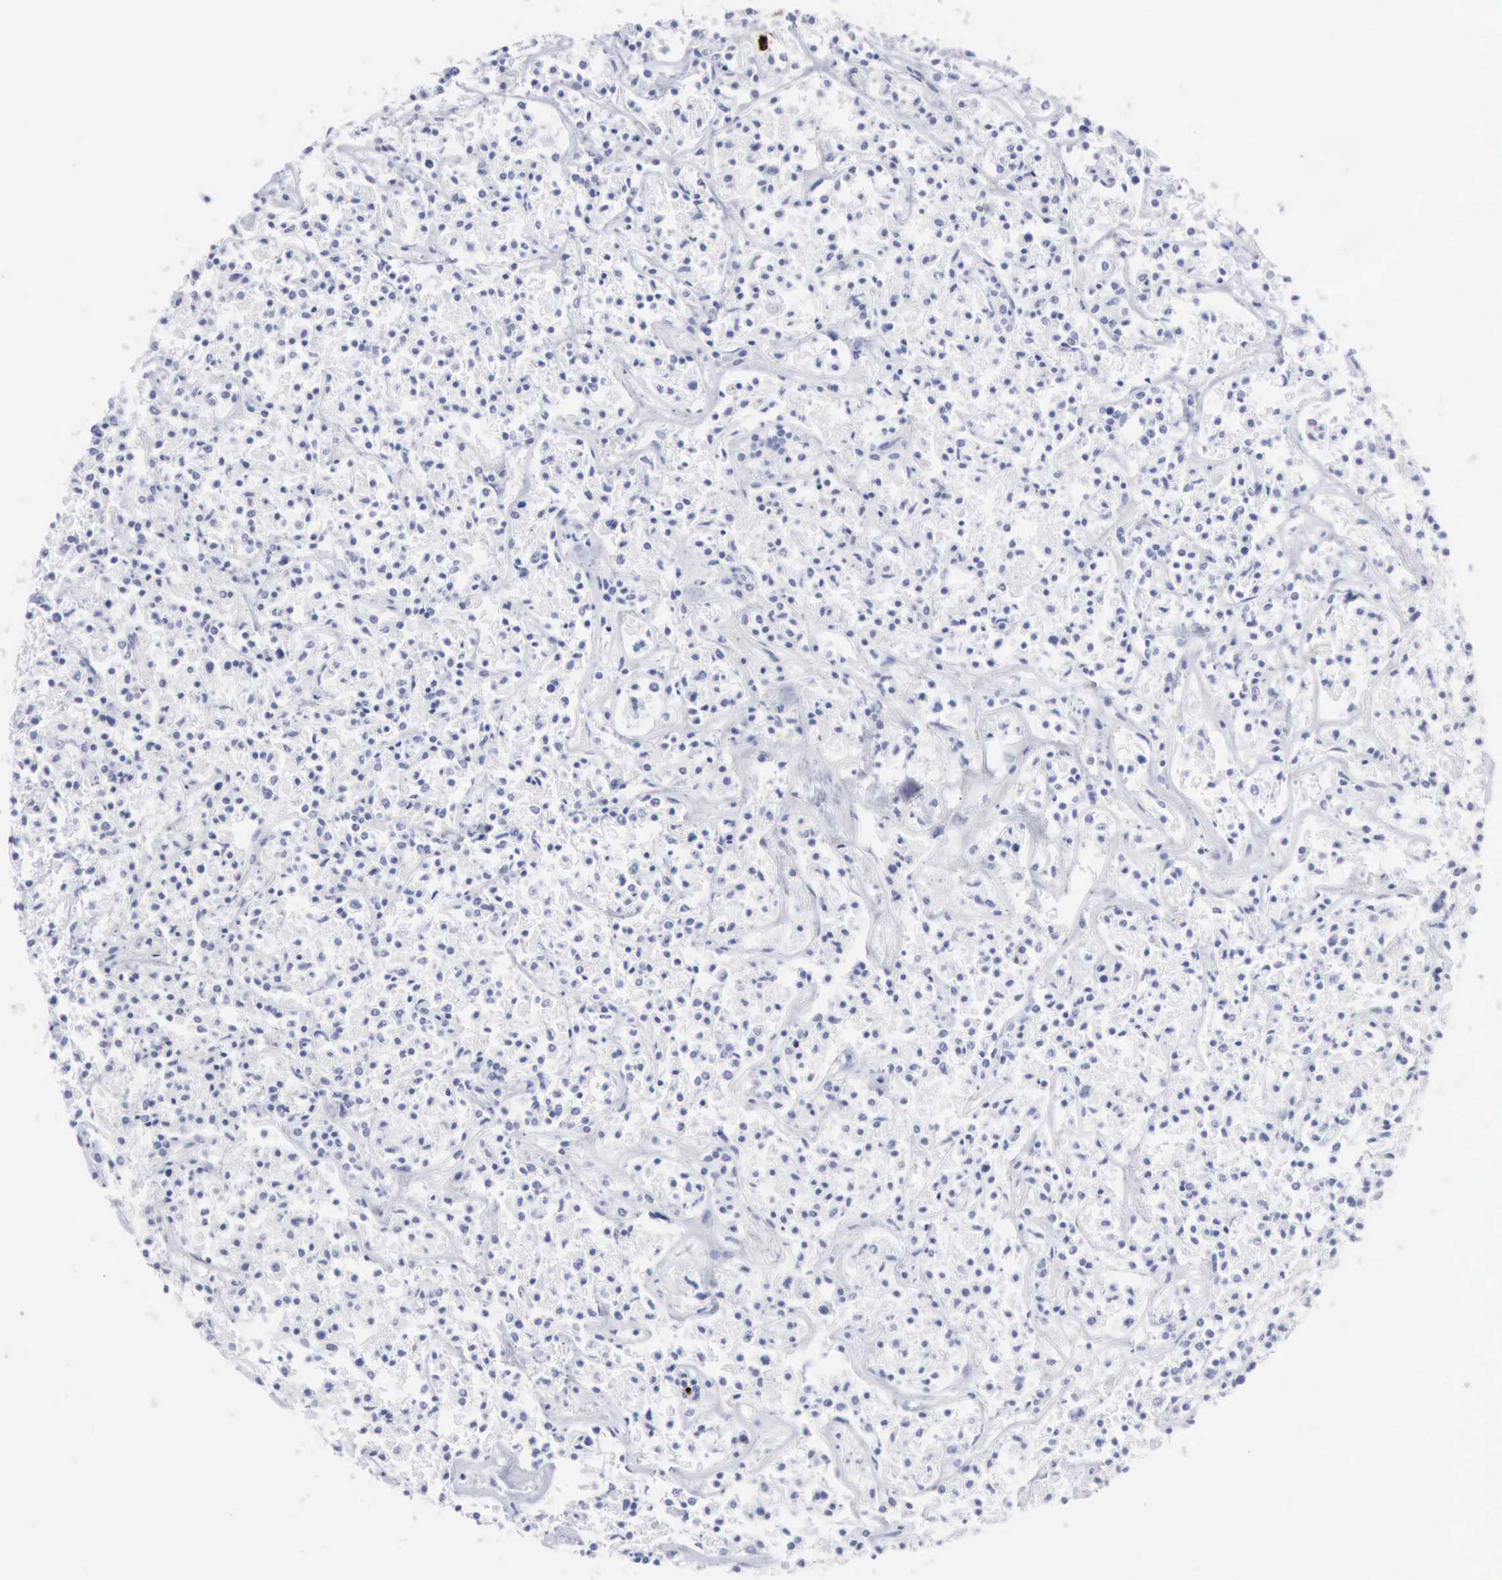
{"staining": {"intensity": "negative", "quantity": "none", "location": "none"}, "tissue": "lymphoma", "cell_type": "Tumor cells", "image_type": "cancer", "snomed": [{"axis": "morphology", "description": "Malignant lymphoma, non-Hodgkin's type, Low grade"}, {"axis": "topography", "description": "Small intestine"}], "caption": "High magnification brightfield microscopy of lymphoma stained with DAB (brown) and counterstained with hematoxylin (blue): tumor cells show no significant expression.", "gene": "CMA1", "patient": {"sex": "female", "age": 59}}